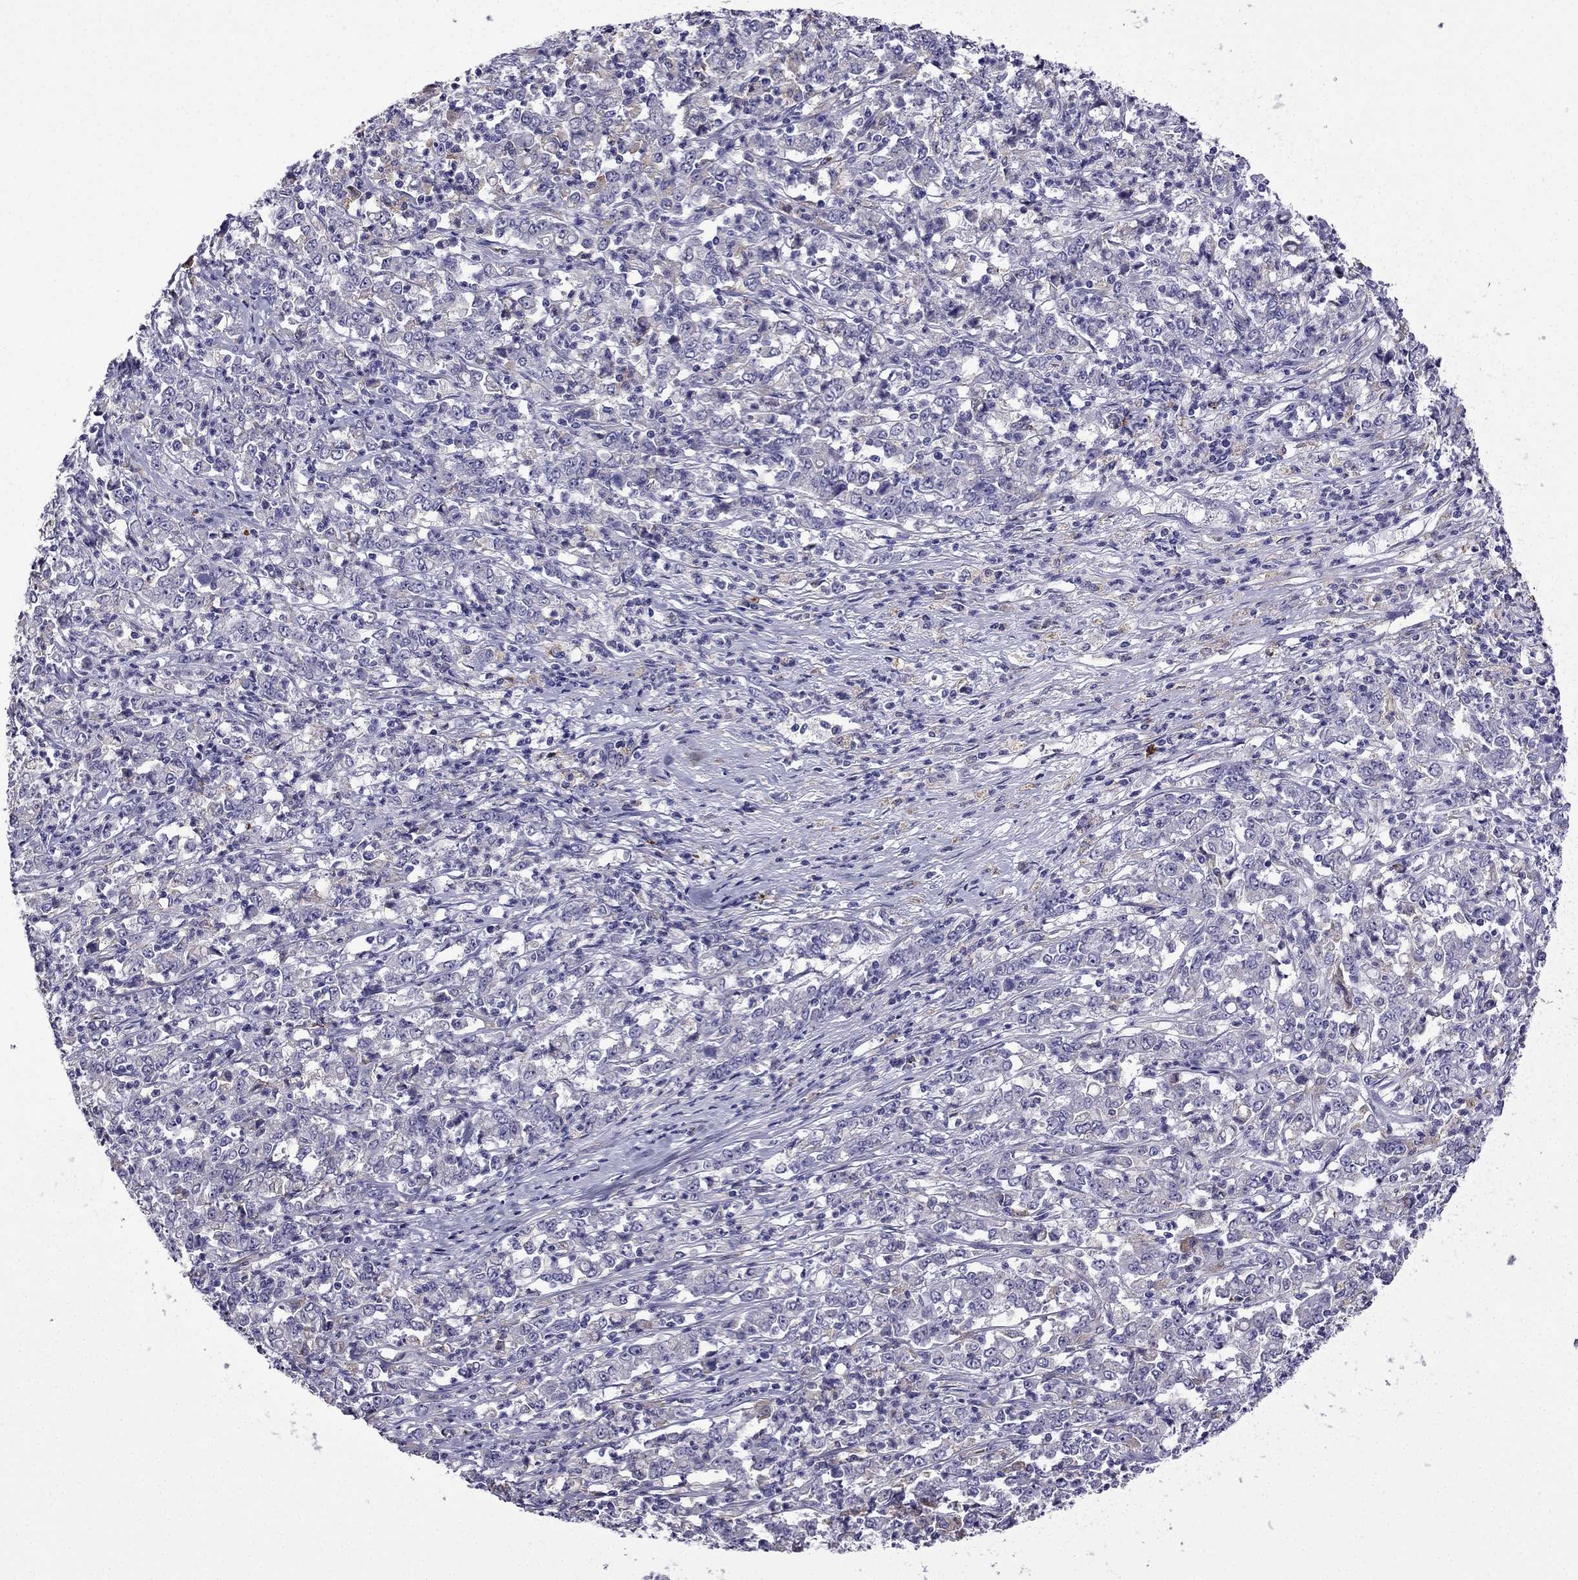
{"staining": {"intensity": "negative", "quantity": "none", "location": "none"}, "tissue": "stomach cancer", "cell_type": "Tumor cells", "image_type": "cancer", "snomed": [{"axis": "morphology", "description": "Adenocarcinoma, NOS"}, {"axis": "topography", "description": "Stomach, lower"}], "caption": "There is no significant positivity in tumor cells of stomach adenocarcinoma. Nuclei are stained in blue.", "gene": "TSSK4", "patient": {"sex": "female", "age": 71}}